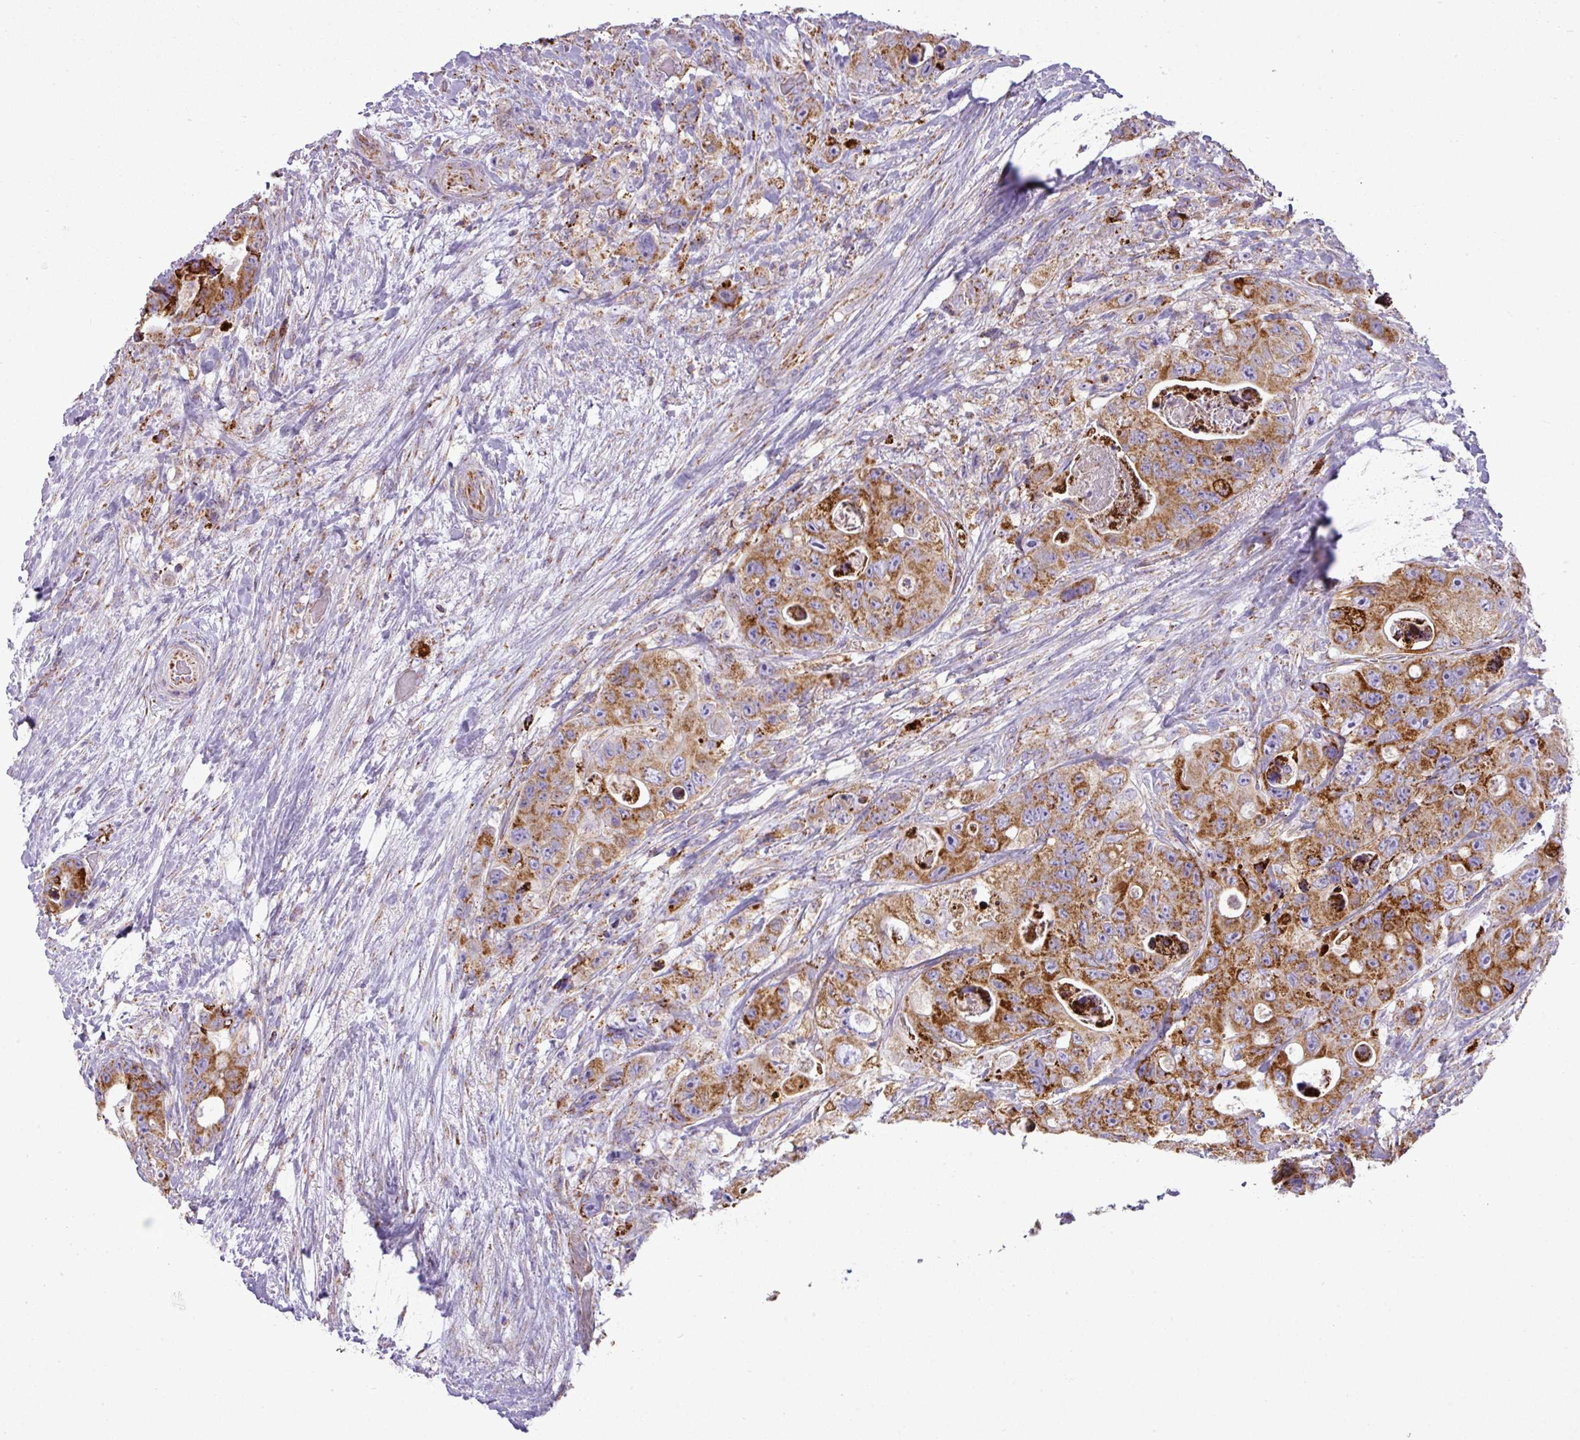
{"staining": {"intensity": "strong", "quantity": ">75%", "location": "cytoplasmic/membranous"}, "tissue": "colorectal cancer", "cell_type": "Tumor cells", "image_type": "cancer", "snomed": [{"axis": "morphology", "description": "Adenocarcinoma, NOS"}, {"axis": "topography", "description": "Colon"}], "caption": "A brown stain highlights strong cytoplasmic/membranous staining of a protein in colorectal cancer (adenocarcinoma) tumor cells.", "gene": "ZNF81", "patient": {"sex": "female", "age": 46}}